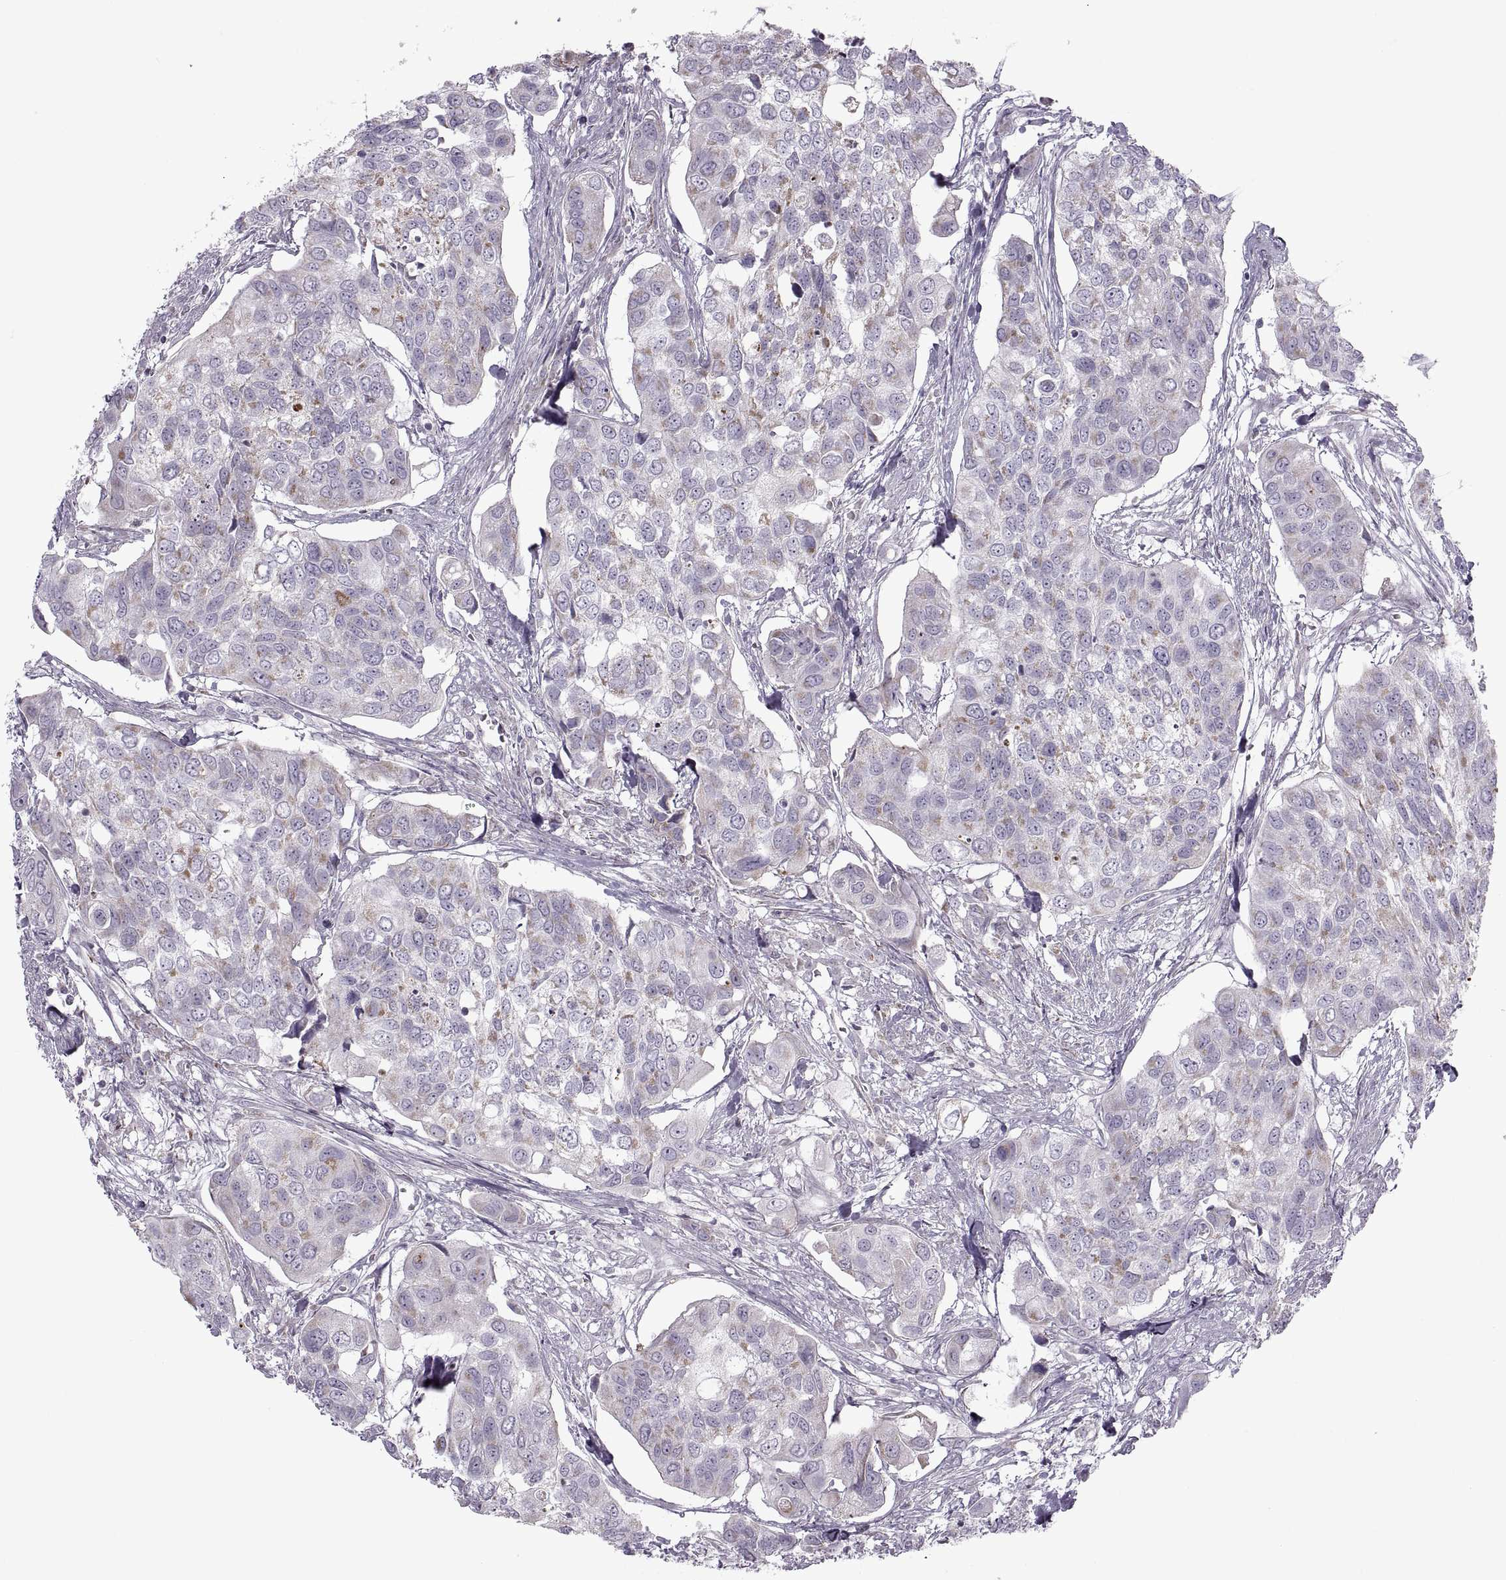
{"staining": {"intensity": "moderate", "quantity": "<25%", "location": "cytoplasmic/membranous"}, "tissue": "urothelial cancer", "cell_type": "Tumor cells", "image_type": "cancer", "snomed": [{"axis": "morphology", "description": "Urothelial carcinoma, High grade"}, {"axis": "topography", "description": "Urinary bladder"}], "caption": "Urothelial cancer was stained to show a protein in brown. There is low levels of moderate cytoplasmic/membranous positivity in approximately <25% of tumor cells.", "gene": "PIERCE1", "patient": {"sex": "male", "age": 60}}